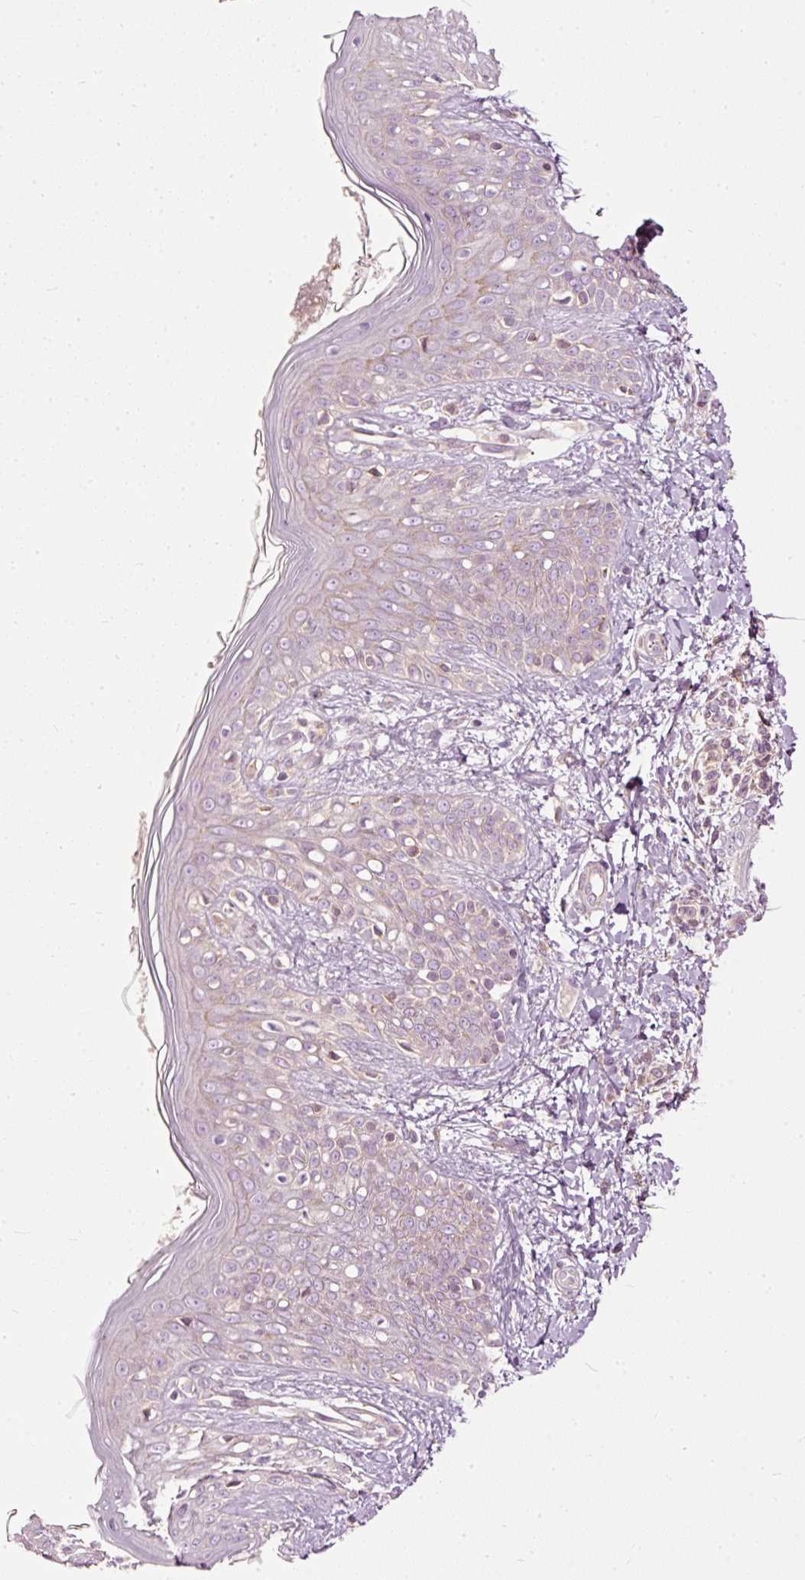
{"staining": {"intensity": "moderate", "quantity": "25%-75%", "location": "cytoplasmic/membranous"}, "tissue": "skin", "cell_type": "Fibroblasts", "image_type": "normal", "snomed": [{"axis": "morphology", "description": "Normal tissue, NOS"}, {"axis": "topography", "description": "Skin"}], "caption": "Fibroblasts reveal moderate cytoplasmic/membranous staining in approximately 25%-75% of cells in unremarkable skin.", "gene": "PAQR9", "patient": {"sex": "male", "age": 16}}